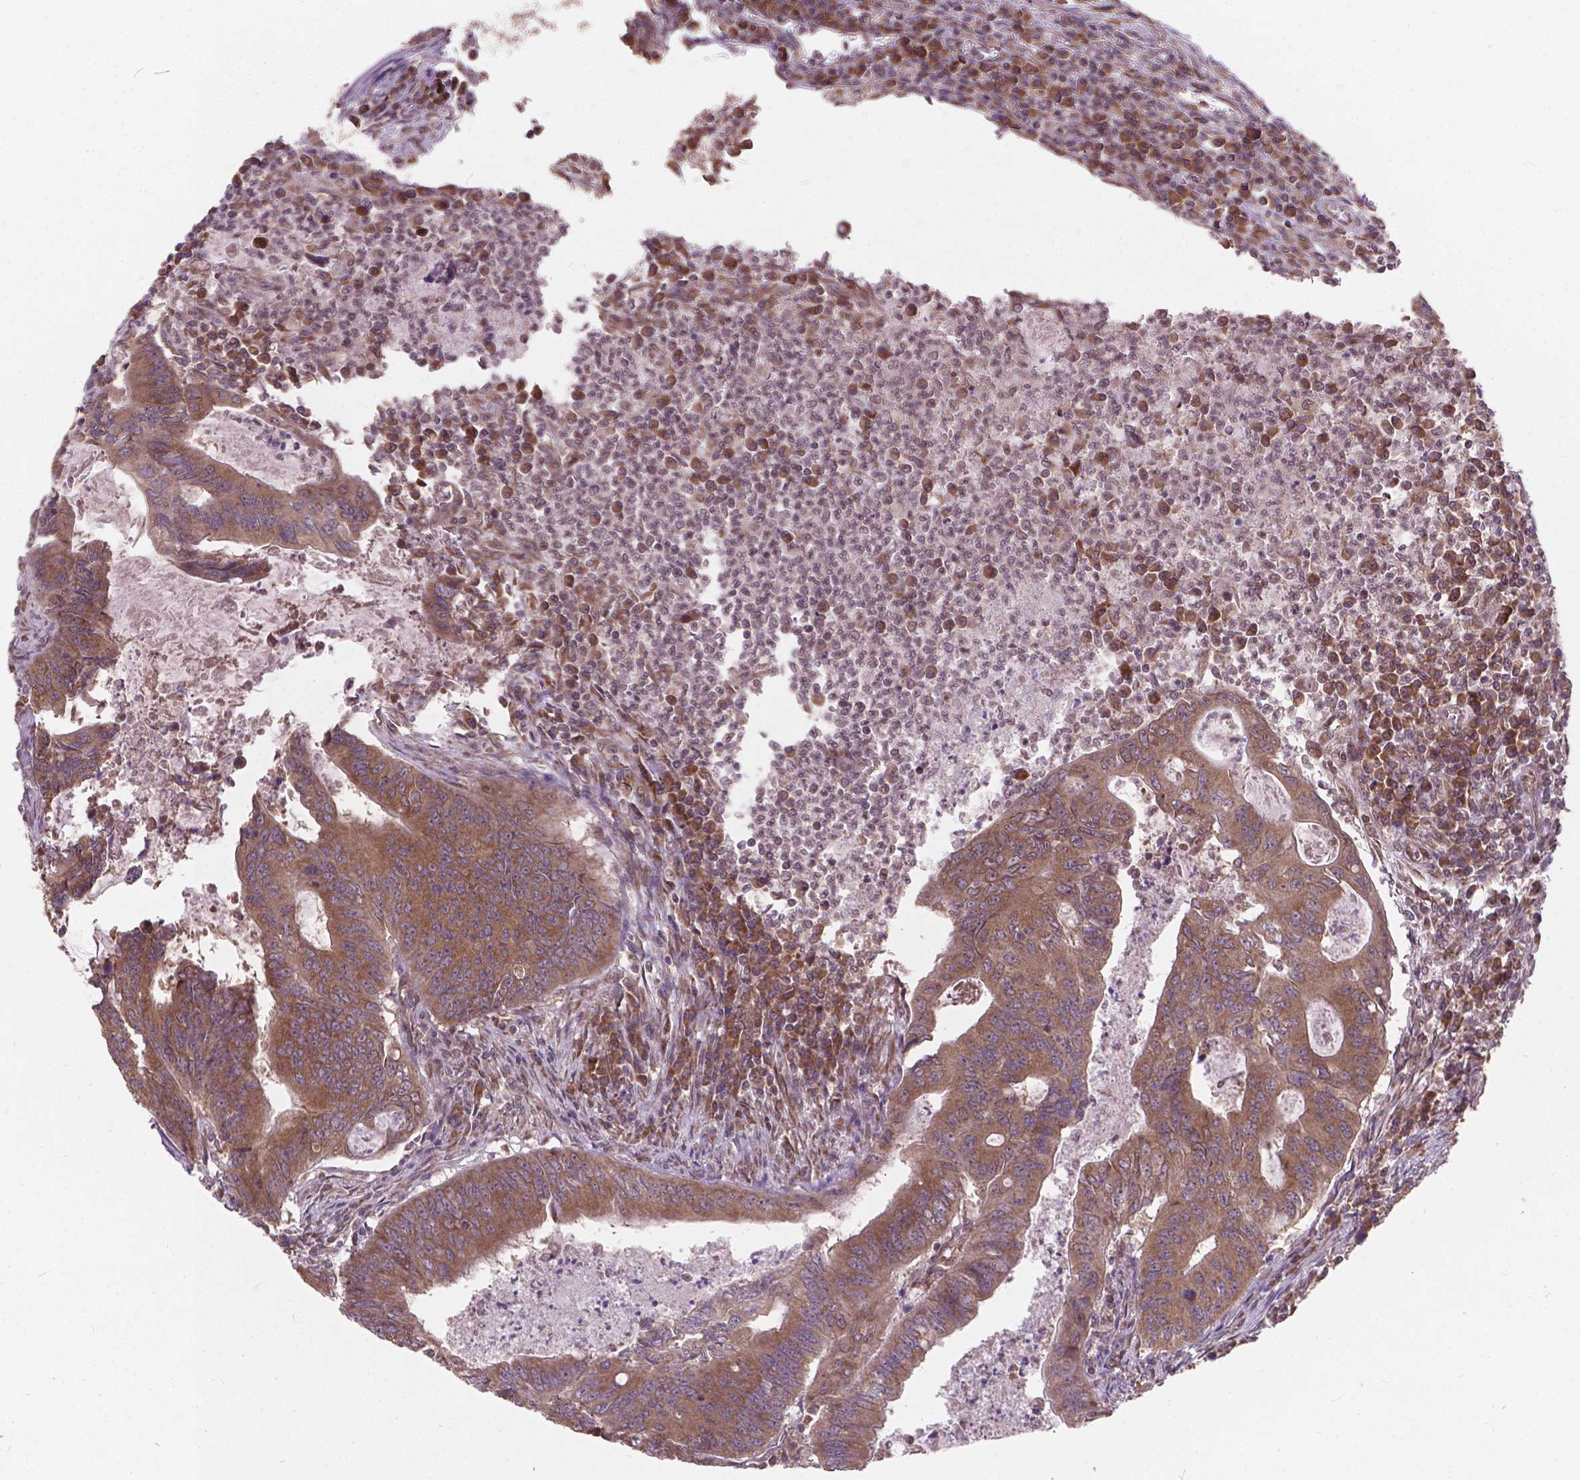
{"staining": {"intensity": "moderate", "quantity": ">75%", "location": "cytoplasmic/membranous"}, "tissue": "colorectal cancer", "cell_type": "Tumor cells", "image_type": "cancer", "snomed": [{"axis": "morphology", "description": "Adenocarcinoma, NOS"}, {"axis": "topography", "description": "Colon"}], "caption": "Brown immunohistochemical staining in human colorectal cancer (adenocarcinoma) displays moderate cytoplasmic/membranous staining in about >75% of tumor cells.", "gene": "MRPL33", "patient": {"sex": "male", "age": 67}}